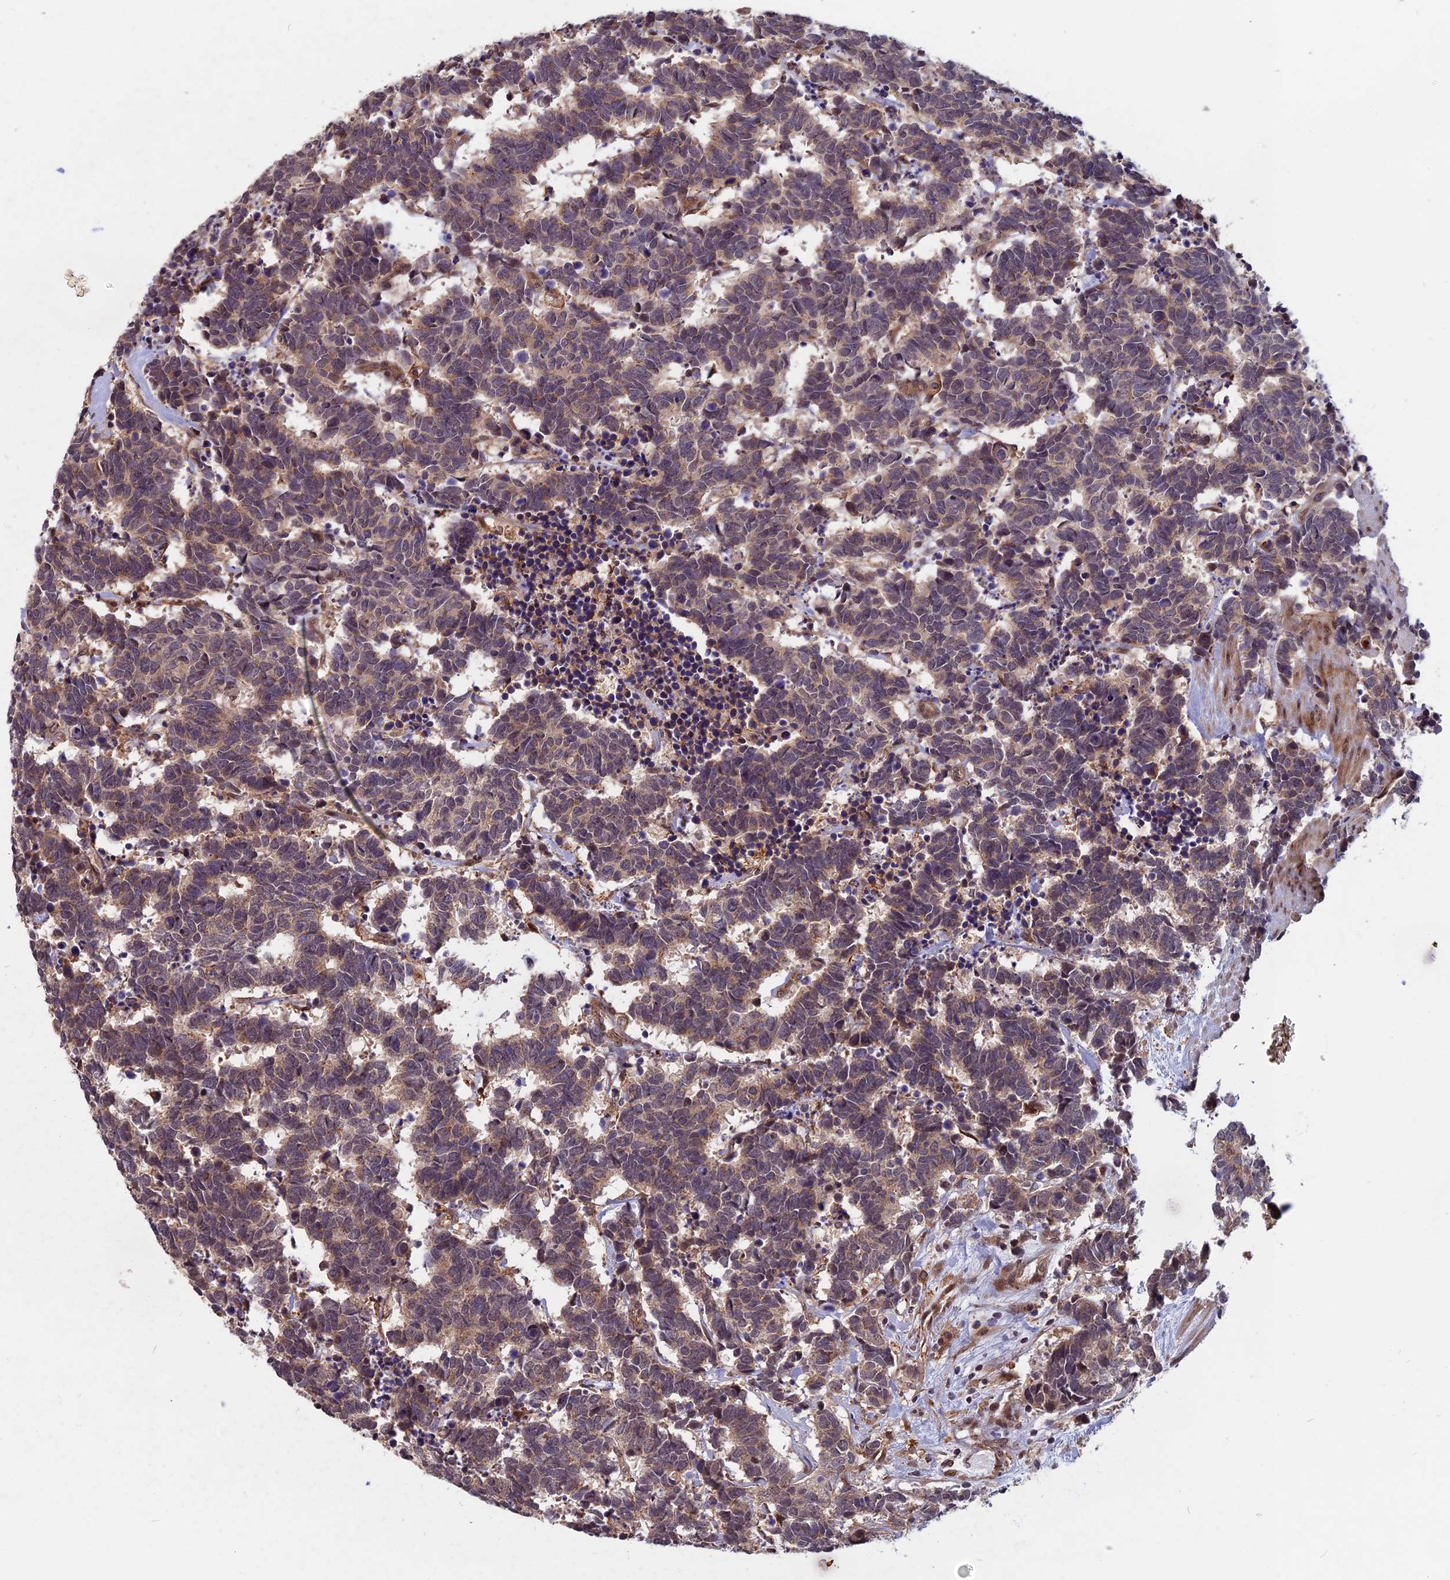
{"staining": {"intensity": "weak", "quantity": "25%-75%", "location": "cytoplasmic/membranous"}, "tissue": "carcinoid", "cell_type": "Tumor cells", "image_type": "cancer", "snomed": [{"axis": "morphology", "description": "Carcinoma, NOS"}, {"axis": "morphology", "description": "Carcinoid, malignant, NOS"}, {"axis": "topography", "description": "Urinary bladder"}], "caption": "Brown immunohistochemical staining in human malignant carcinoid displays weak cytoplasmic/membranous staining in about 25%-75% of tumor cells. The staining was performed using DAB (3,3'-diaminobenzidine) to visualize the protein expression in brown, while the nuclei were stained in blue with hematoxylin (Magnification: 20x).", "gene": "SPG11", "patient": {"sex": "male", "age": 57}}